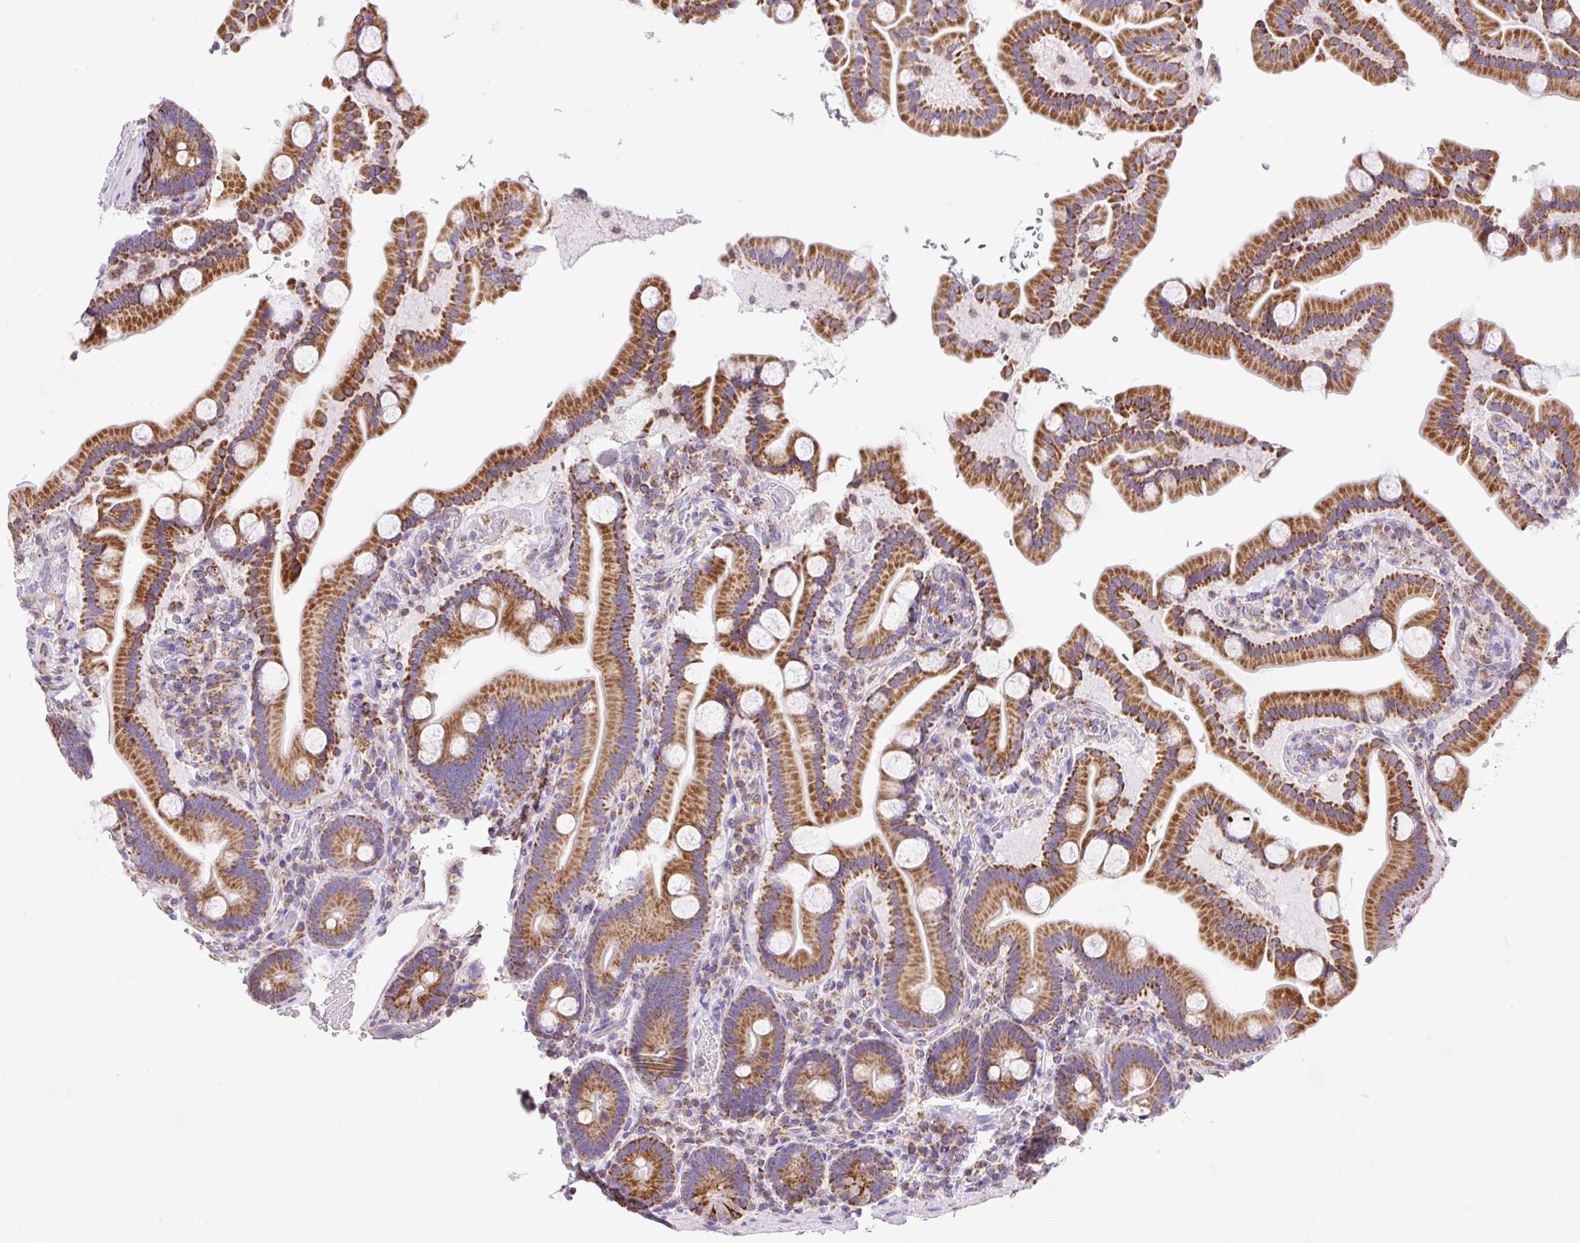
{"staining": {"intensity": "strong", "quantity": ">75%", "location": "cytoplasmic/membranous"}, "tissue": "duodenum", "cell_type": "Glandular cells", "image_type": "normal", "snomed": [{"axis": "morphology", "description": "Normal tissue, NOS"}, {"axis": "topography", "description": "Duodenum"}], "caption": "Duodenum stained with DAB (3,3'-diaminobenzidine) IHC shows high levels of strong cytoplasmic/membranous staining in approximately >75% of glandular cells.", "gene": "NF1", "patient": {"sex": "male", "age": 55}}